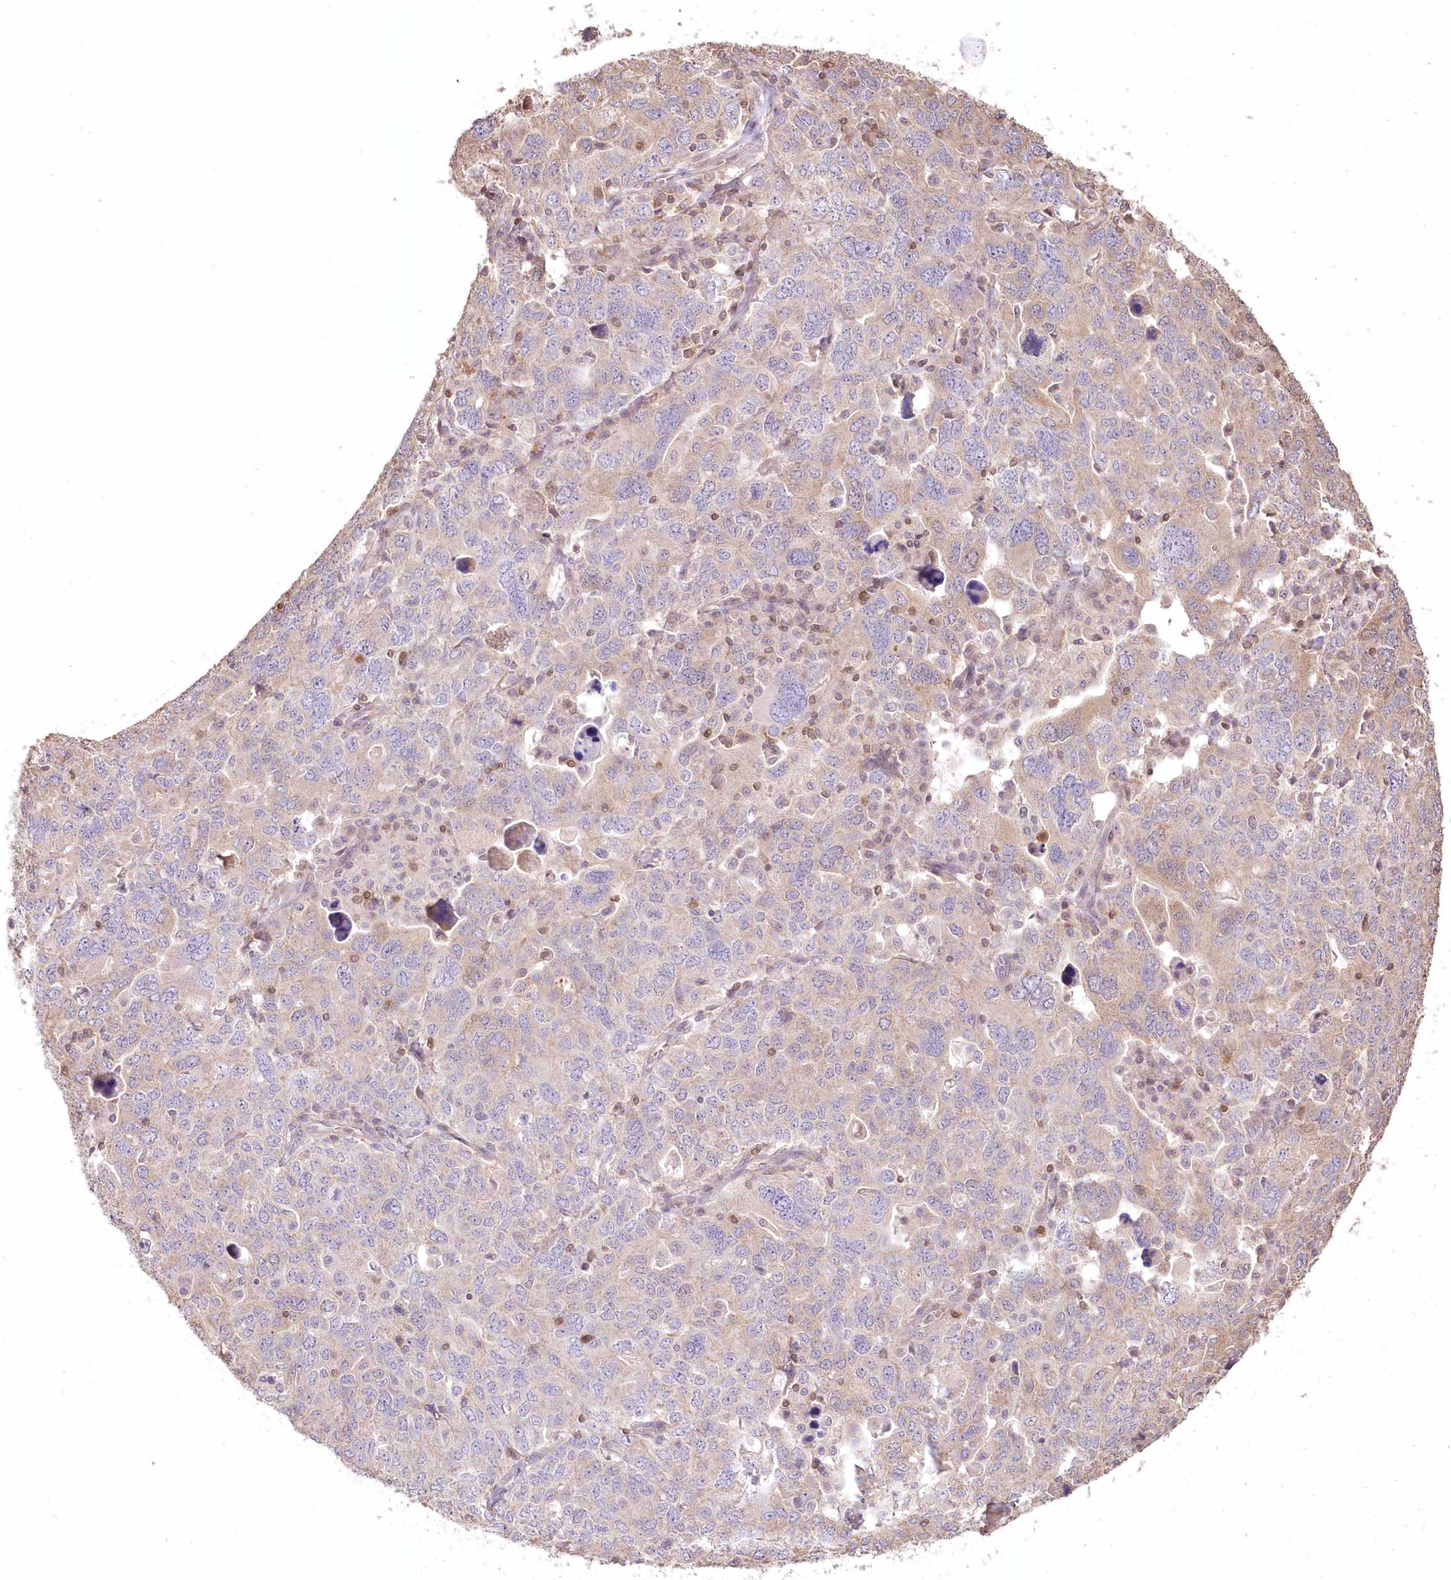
{"staining": {"intensity": "weak", "quantity": "<25%", "location": "cytoplasmic/membranous"}, "tissue": "ovarian cancer", "cell_type": "Tumor cells", "image_type": "cancer", "snomed": [{"axis": "morphology", "description": "Carcinoma, endometroid"}, {"axis": "topography", "description": "Ovary"}], "caption": "A photomicrograph of ovarian cancer (endometroid carcinoma) stained for a protein demonstrates no brown staining in tumor cells. Nuclei are stained in blue.", "gene": "STK17B", "patient": {"sex": "female", "age": 62}}